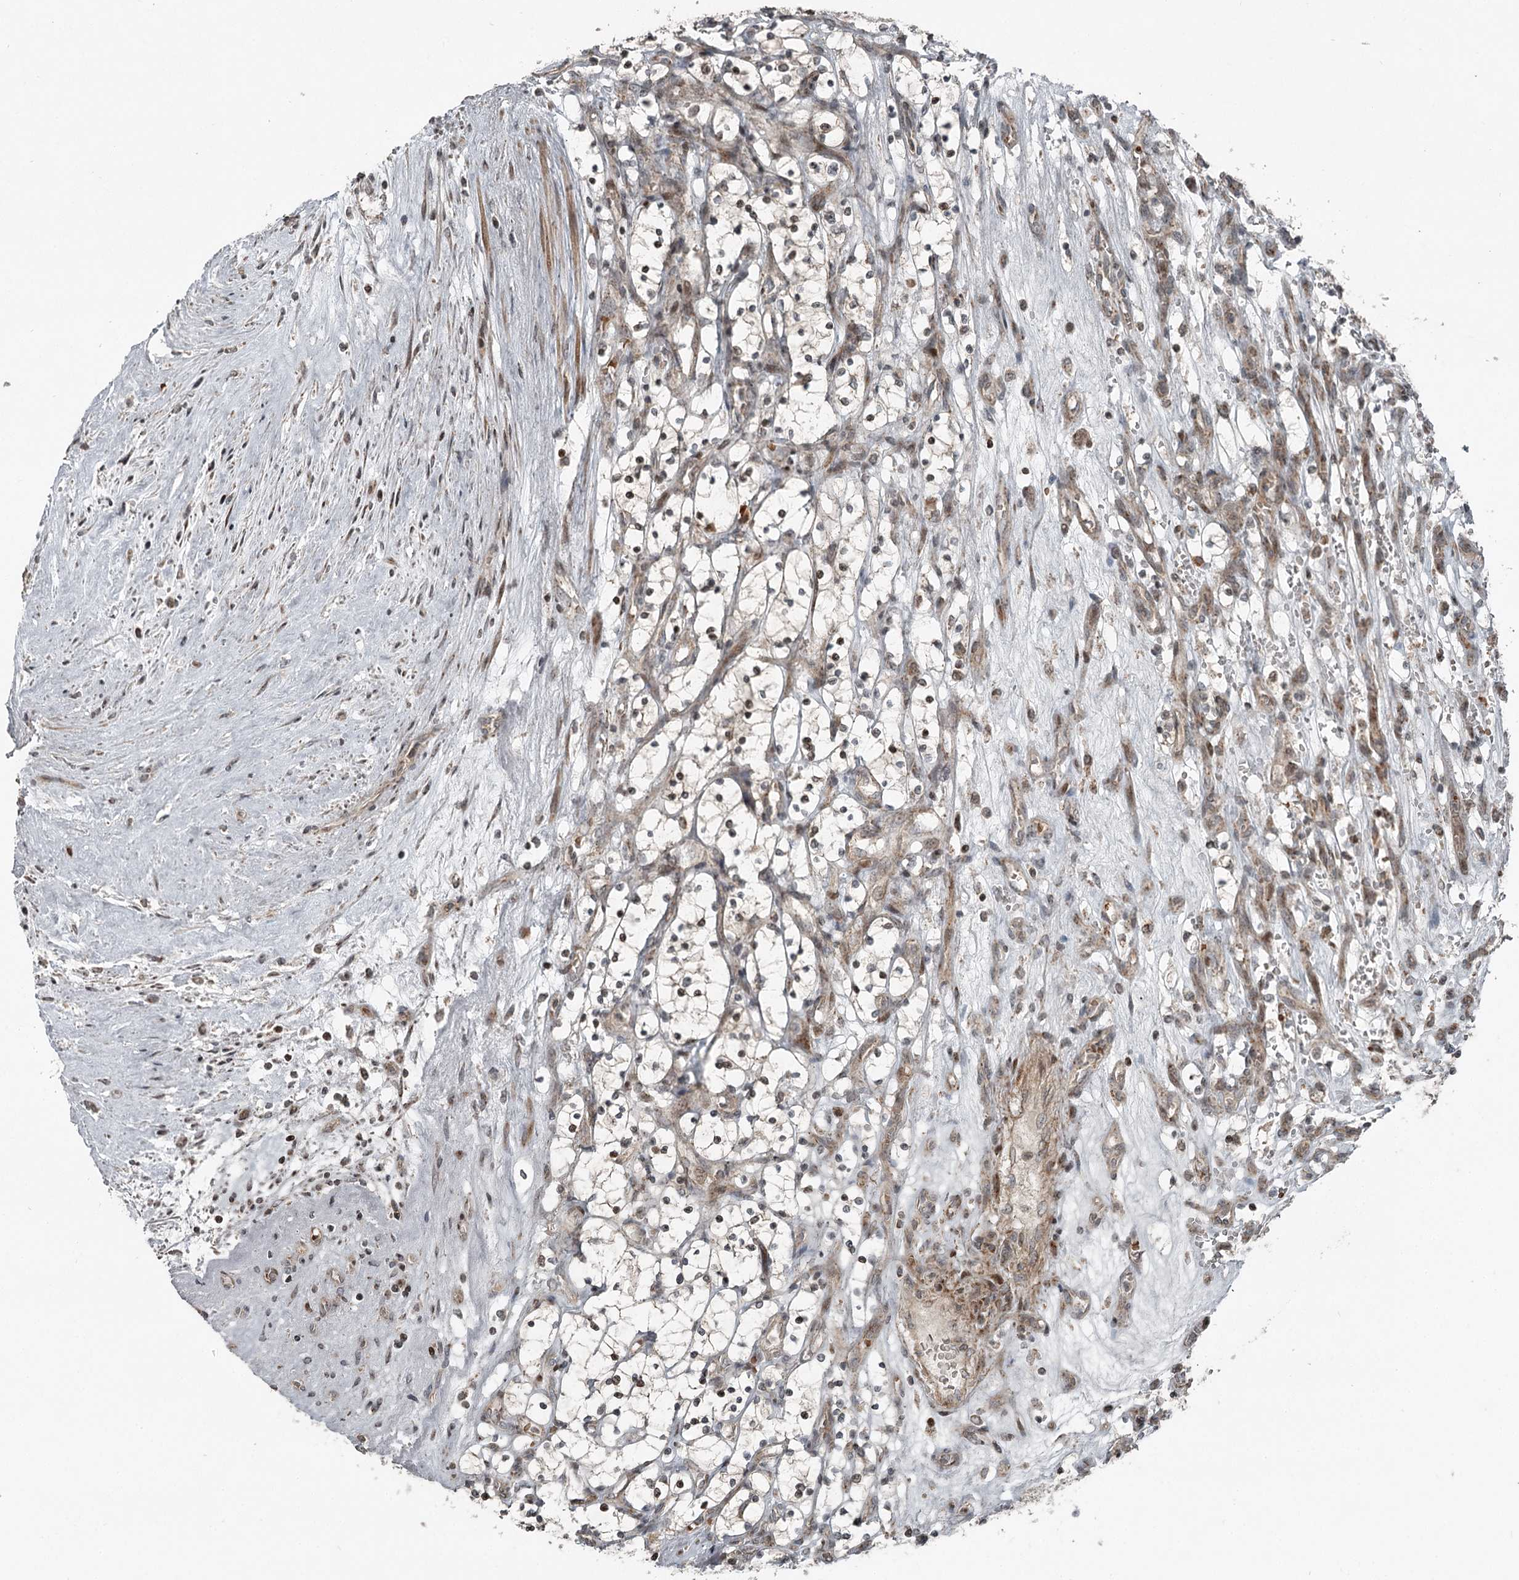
{"staining": {"intensity": "weak", "quantity": "<25%", "location": "cytoplasmic/membranous"}, "tissue": "renal cancer", "cell_type": "Tumor cells", "image_type": "cancer", "snomed": [{"axis": "morphology", "description": "Adenocarcinoma, NOS"}, {"axis": "topography", "description": "Kidney"}], "caption": "Immunohistochemistry of human renal cancer (adenocarcinoma) exhibits no positivity in tumor cells.", "gene": "RASSF8", "patient": {"sex": "female", "age": 69}}